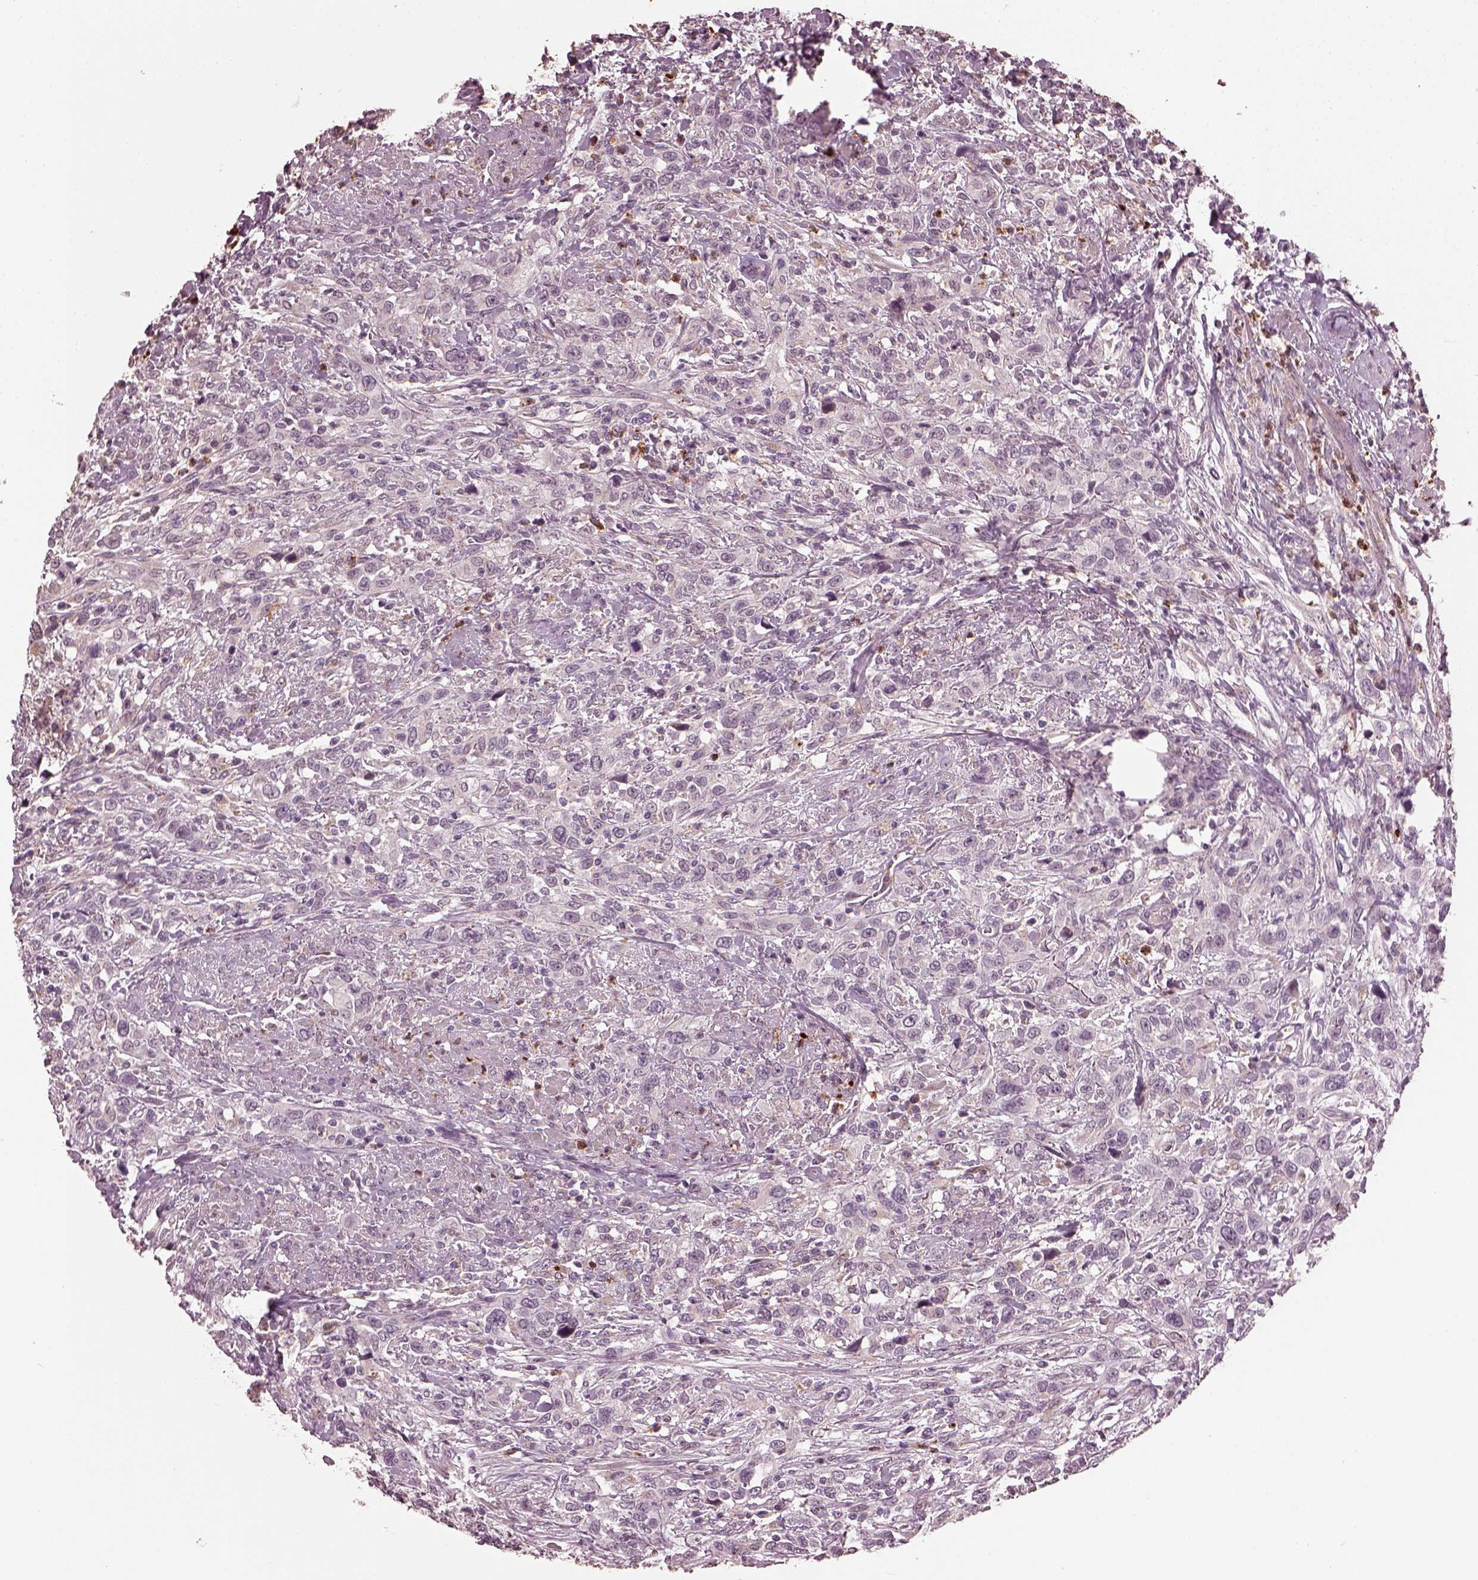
{"staining": {"intensity": "negative", "quantity": "none", "location": "none"}, "tissue": "urothelial cancer", "cell_type": "Tumor cells", "image_type": "cancer", "snomed": [{"axis": "morphology", "description": "Urothelial carcinoma, NOS"}, {"axis": "morphology", "description": "Urothelial carcinoma, High grade"}, {"axis": "topography", "description": "Urinary bladder"}], "caption": "Immunohistochemistry (IHC) of human urothelial cancer displays no positivity in tumor cells. (DAB (3,3'-diaminobenzidine) immunohistochemistry (IHC) visualized using brightfield microscopy, high magnification).", "gene": "RUFY3", "patient": {"sex": "female", "age": 64}}